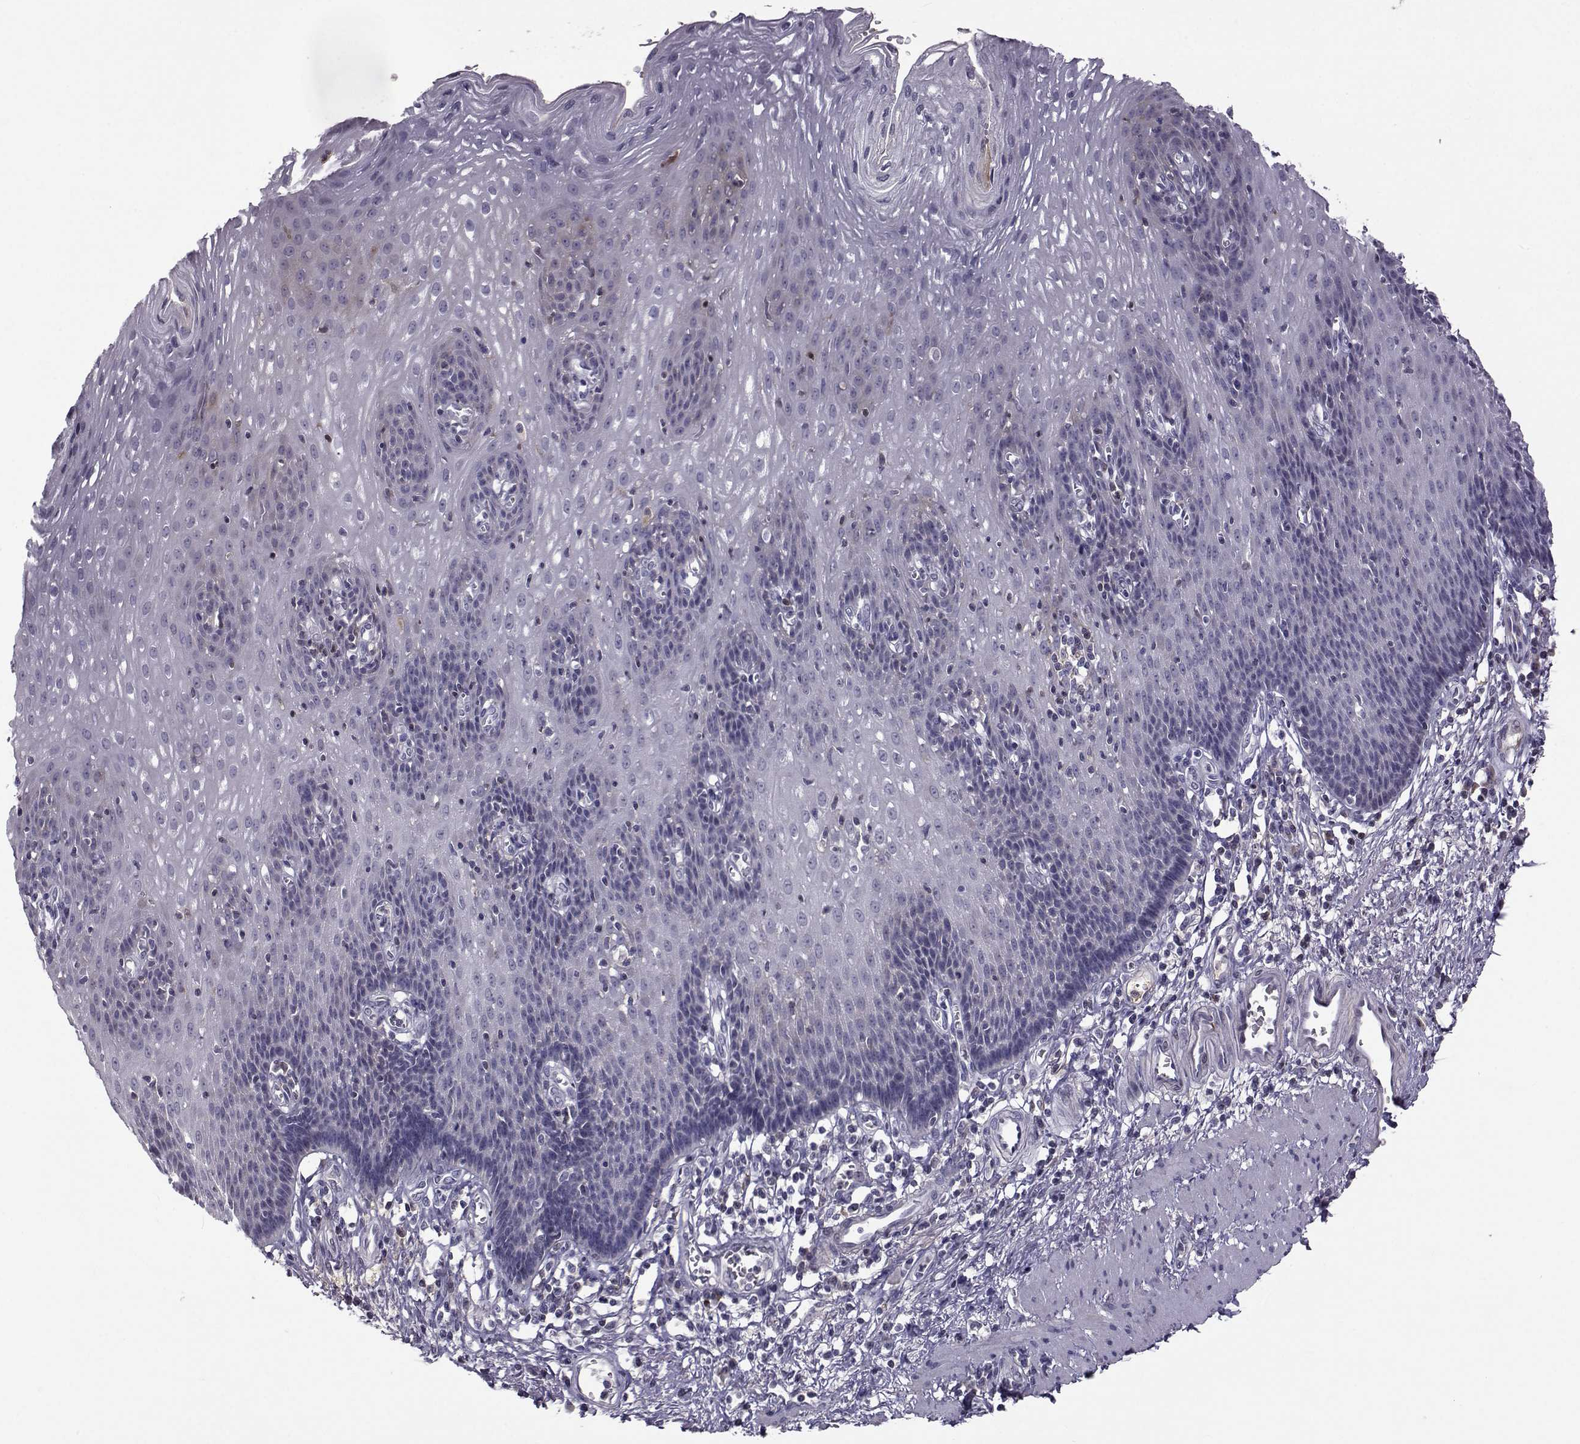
{"staining": {"intensity": "negative", "quantity": "none", "location": "none"}, "tissue": "esophagus", "cell_type": "Squamous epithelial cells", "image_type": "normal", "snomed": [{"axis": "morphology", "description": "Normal tissue, NOS"}, {"axis": "topography", "description": "Esophagus"}], "caption": "The histopathology image displays no significant expression in squamous epithelial cells of esophagus.", "gene": "TNFRSF11B", "patient": {"sex": "male", "age": 57}}